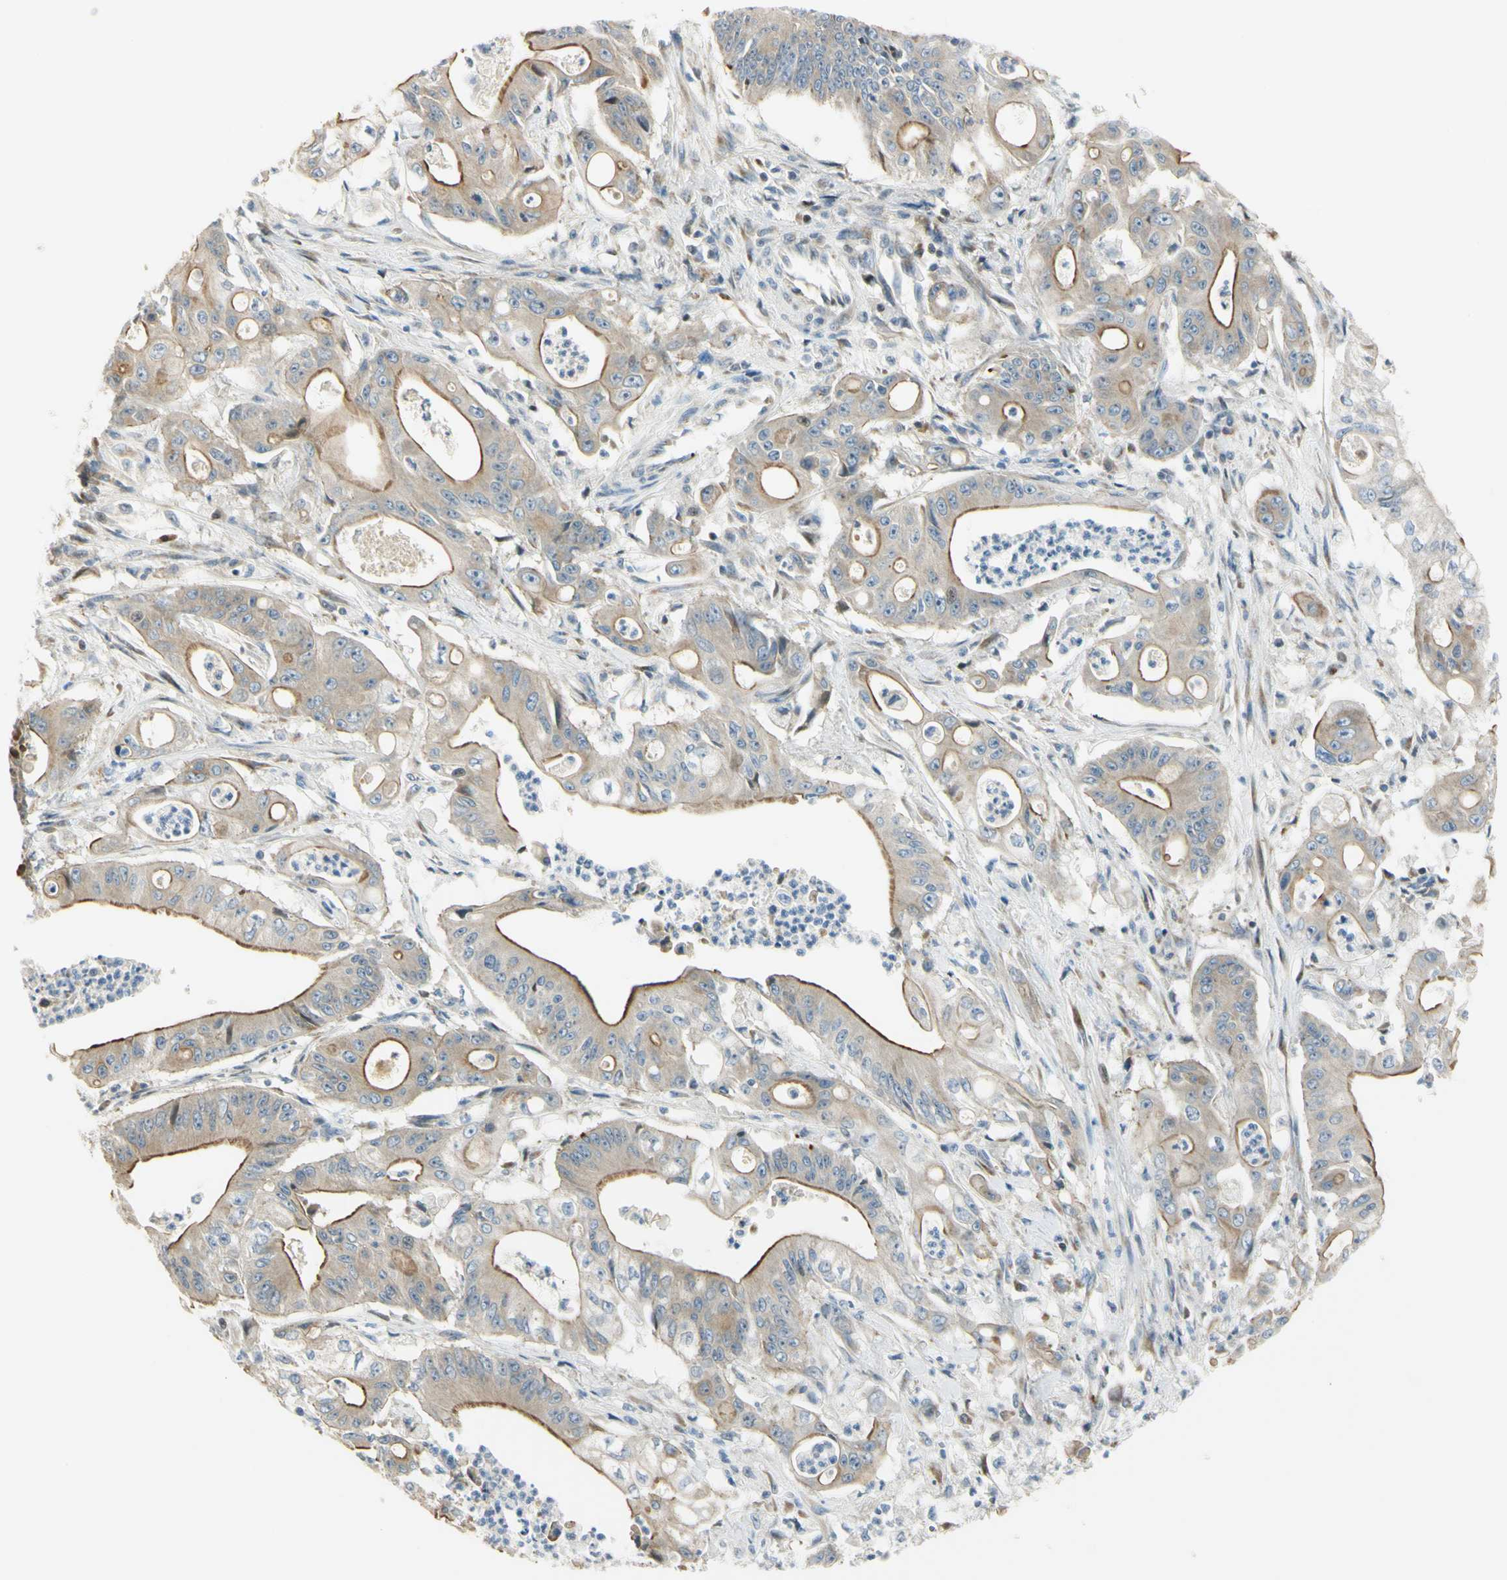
{"staining": {"intensity": "moderate", "quantity": ">75%", "location": "cytoplasmic/membranous"}, "tissue": "pancreatic cancer", "cell_type": "Tumor cells", "image_type": "cancer", "snomed": [{"axis": "morphology", "description": "Normal tissue, NOS"}, {"axis": "topography", "description": "Lymph node"}], "caption": "Immunohistochemical staining of pancreatic cancer displays moderate cytoplasmic/membranous protein positivity in about >75% of tumor cells.", "gene": "NPDC1", "patient": {"sex": "male", "age": 62}}